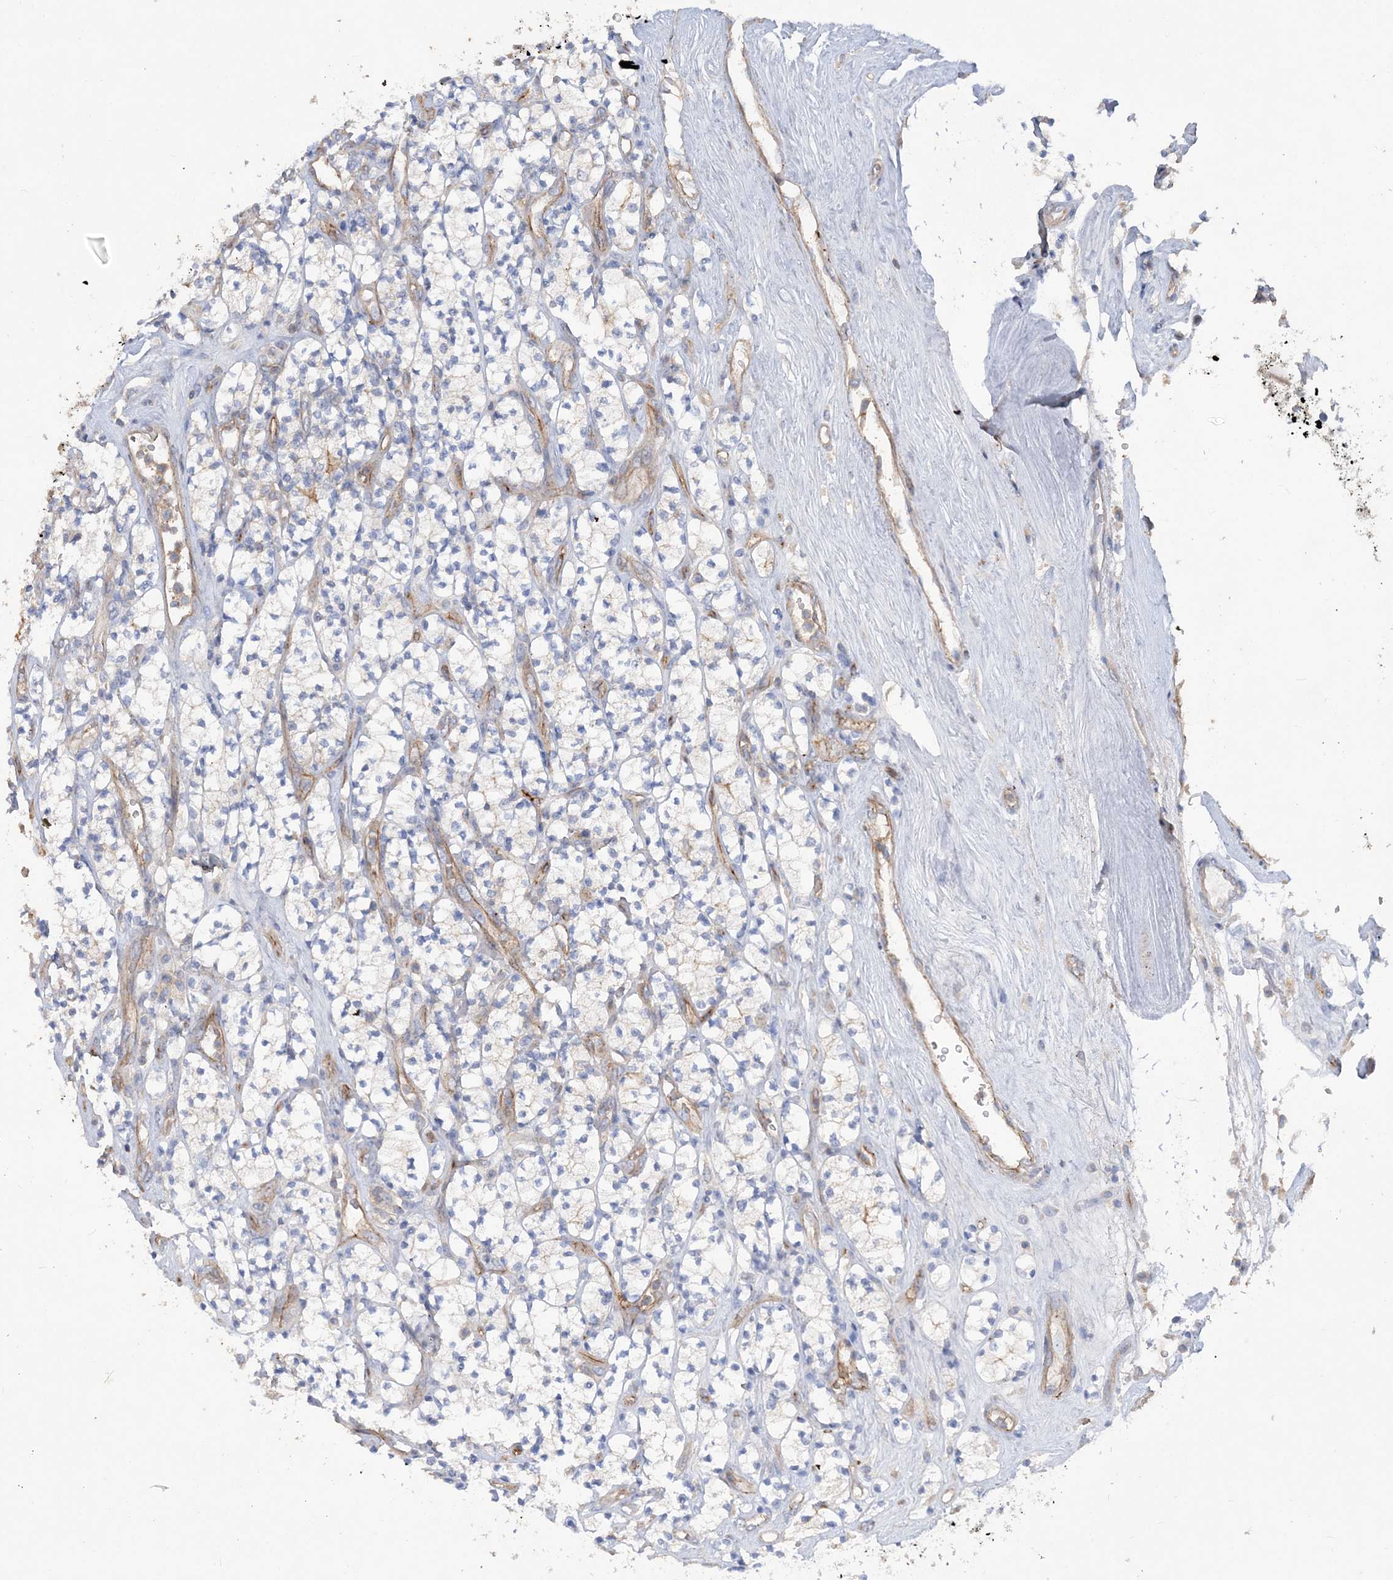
{"staining": {"intensity": "moderate", "quantity": "<25%", "location": "cytoplasmic/membranous"}, "tissue": "renal cancer", "cell_type": "Tumor cells", "image_type": "cancer", "snomed": [{"axis": "morphology", "description": "Adenocarcinoma, NOS"}, {"axis": "topography", "description": "Kidney"}], "caption": "There is low levels of moderate cytoplasmic/membranous staining in tumor cells of renal adenocarcinoma, as demonstrated by immunohistochemical staining (brown color).", "gene": "PIGC", "patient": {"sex": "male", "age": 77}}